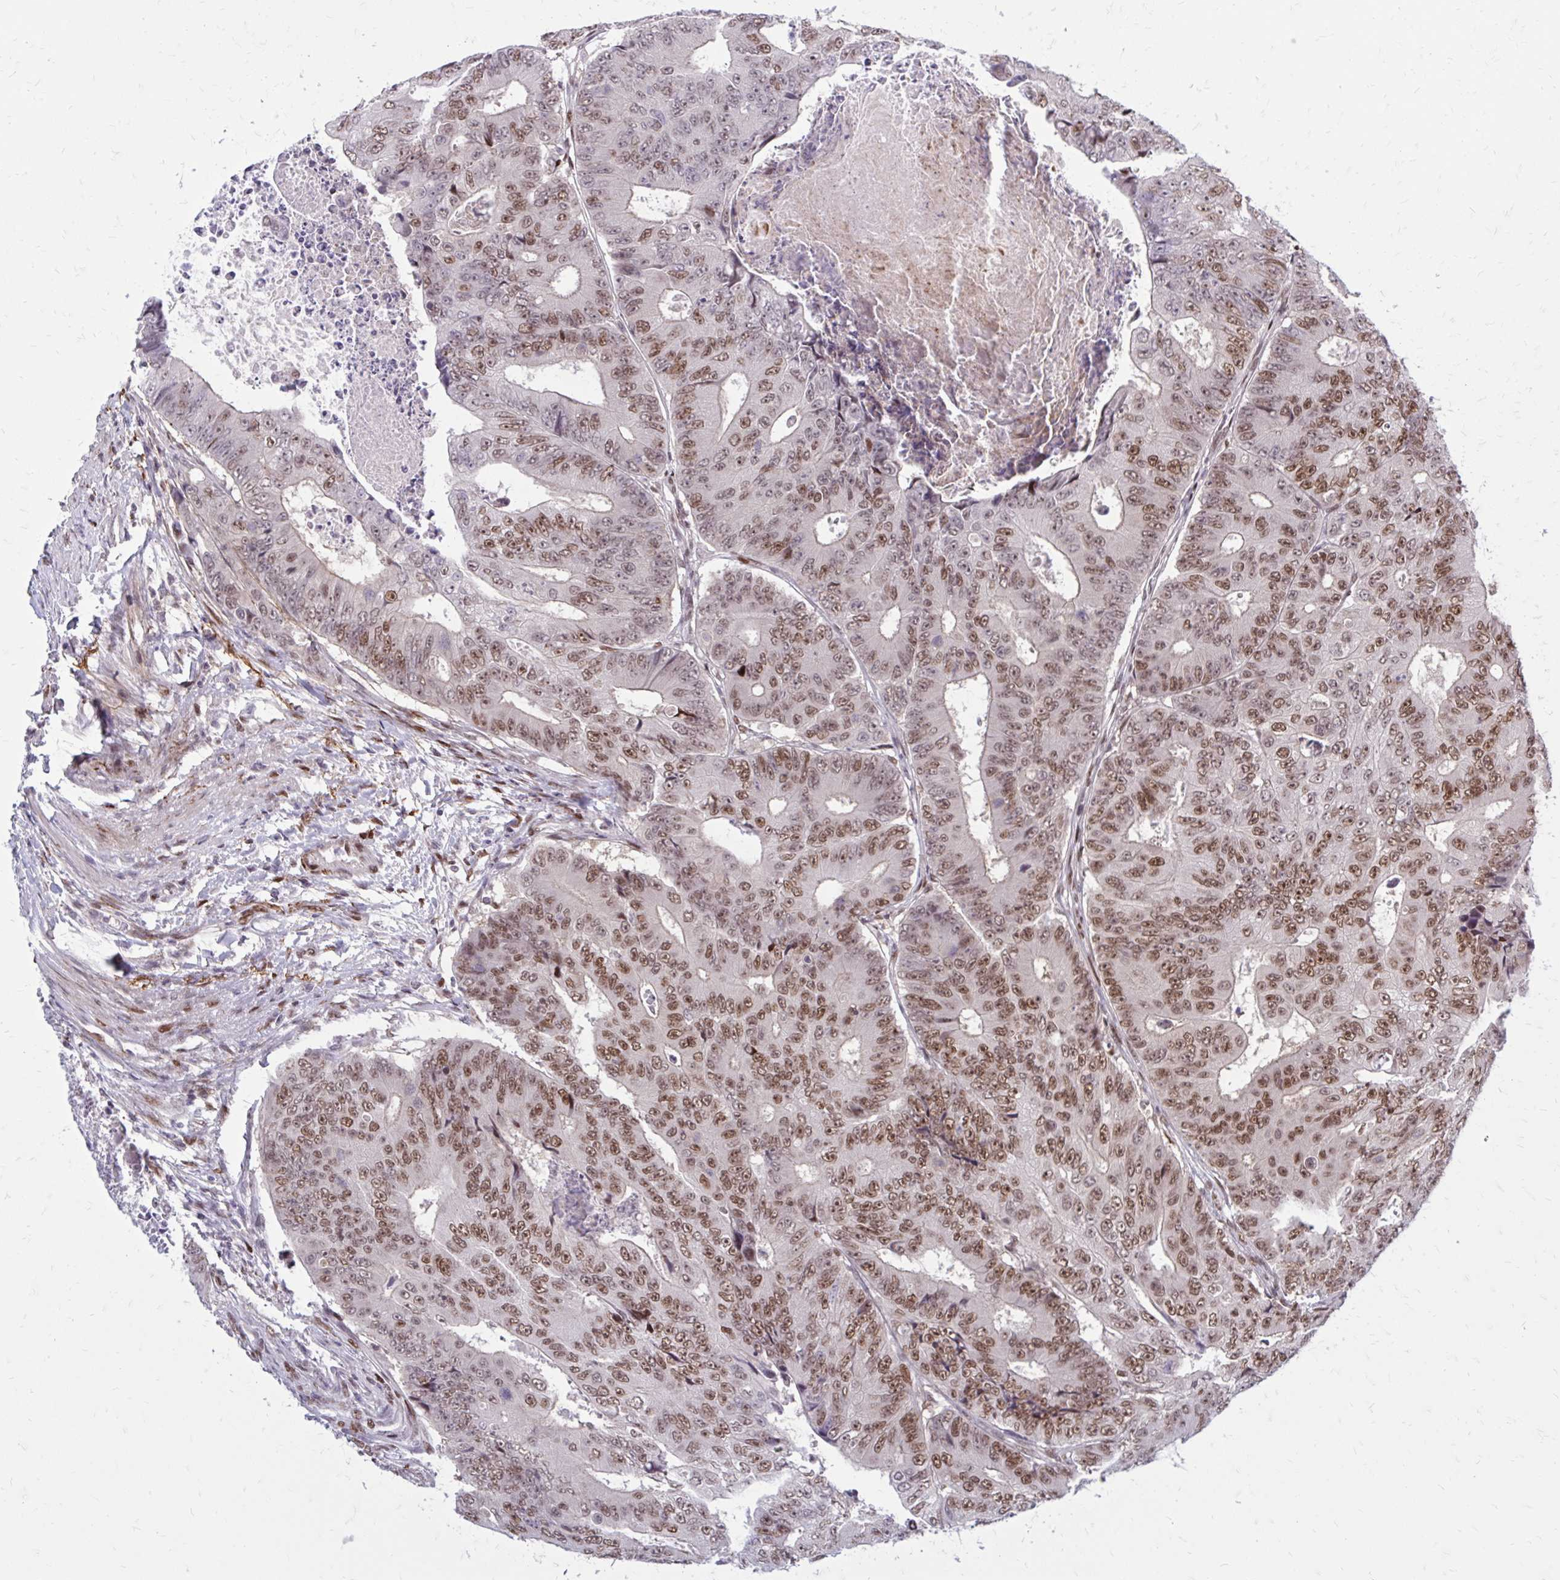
{"staining": {"intensity": "moderate", "quantity": ">75%", "location": "nuclear"}, "tissue": "colorectal cancer", "cell_type": "Tumor cells", "image_type": "cancer", "snomed": [{"axis": "morphology", "description": "Adenocarcinoma, NOS"}, {"axis": "topography", "description": "Colon"}], "caption": "The histopathology image demonstrates staining of colorectal cancer, revealing moderate nuclear protein expression (brown color) within tumor cells. (DAB (3,3'-diaminobenzidine) = brown stain, brightfield microscopy at high magnification).", "gene": "PSME4", "patient": {"sex": "female", "age": 48}}